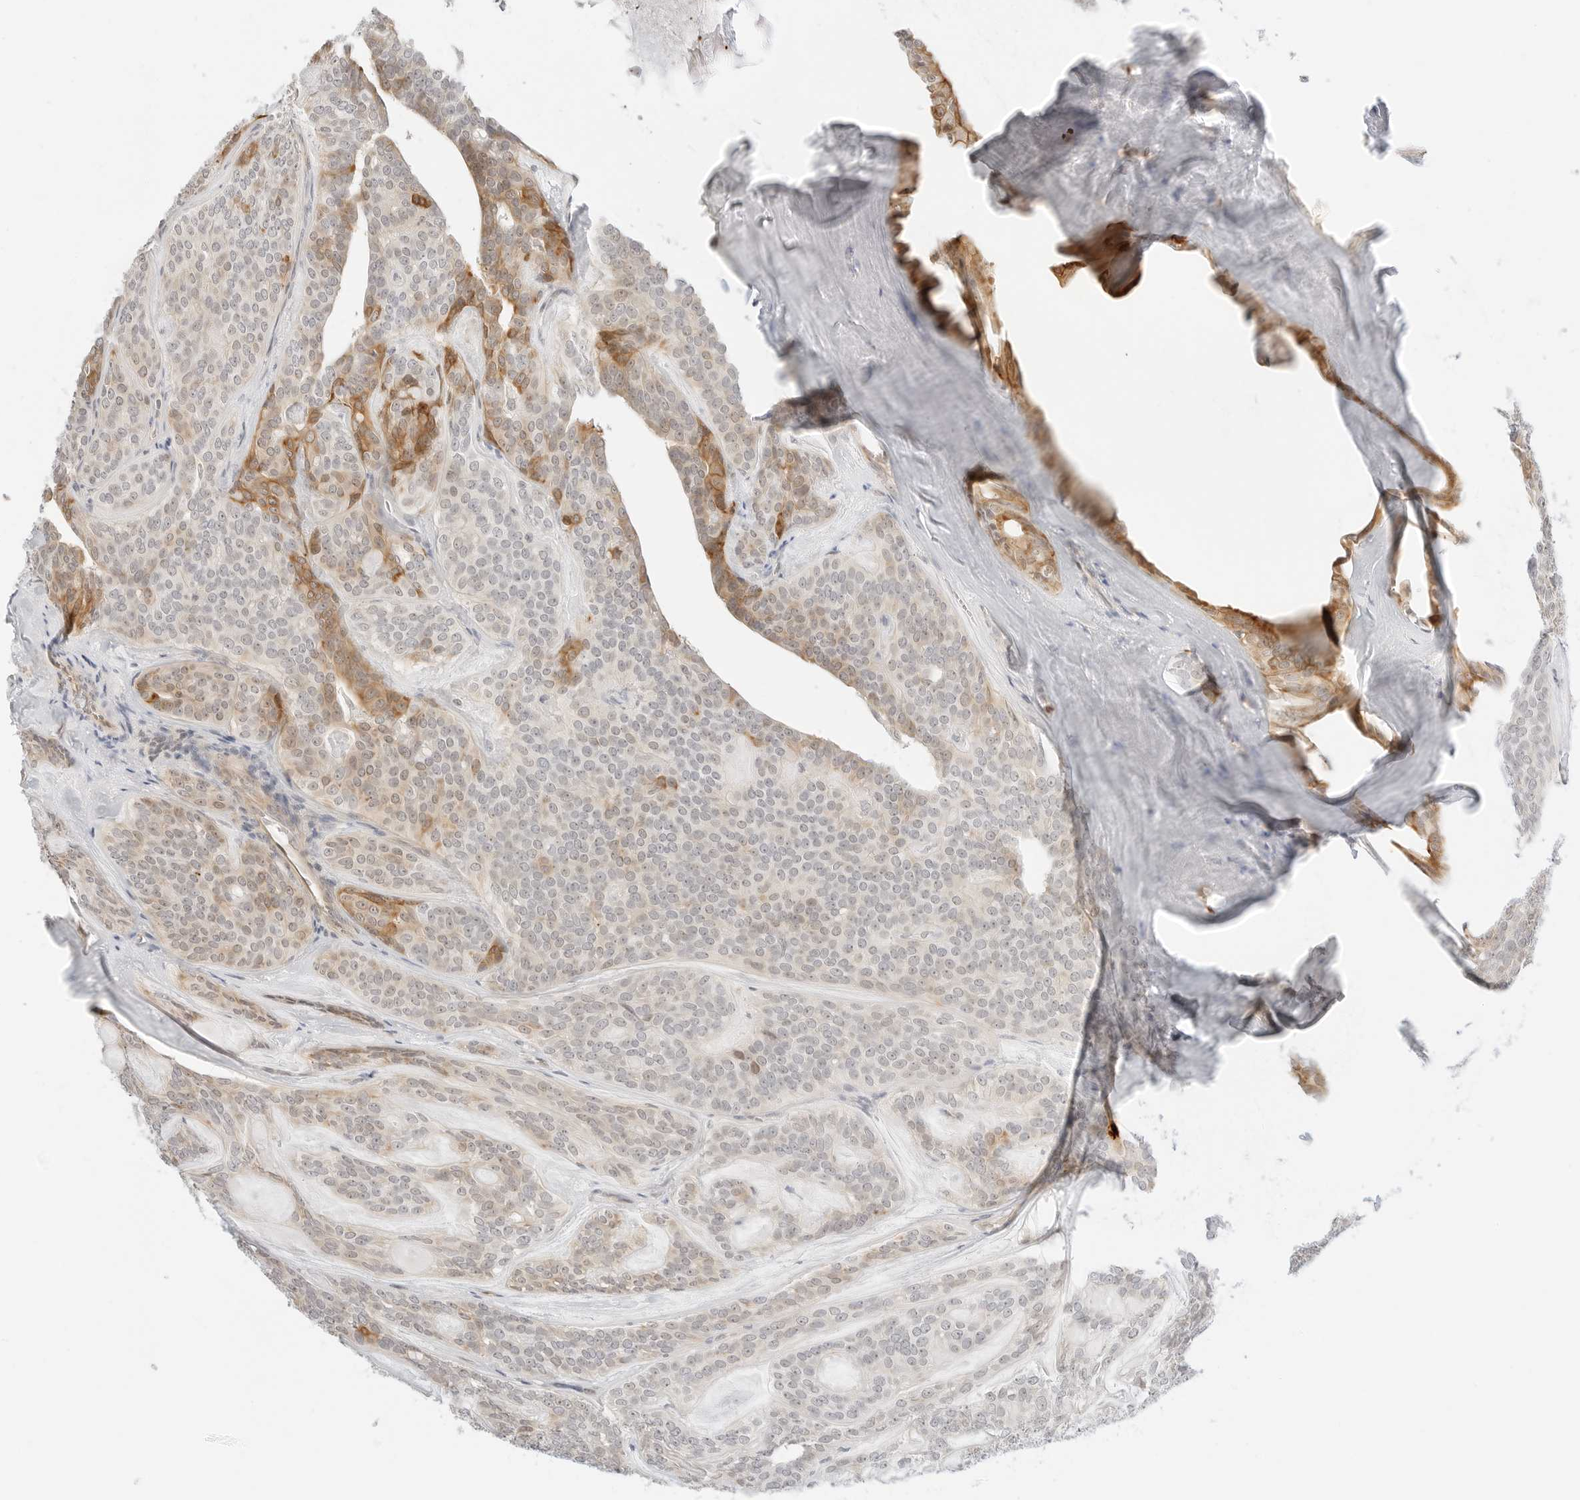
{"staining": {"intensity": "moderate", "quantity": "<25%", "location": "cytoplasmic/membranous"}, "tissue": "head and neck cancer", "cell_type": "Tumor cells", "image_type": "cancer", "snomed": [{"axis": "morphology", "description": "Adenocarcinoma, NOS"}, {"axis": "topography", "description": "Head-Neck"}], "caption": "Immunohistochemistry (IHC) micrograph of human adenocarcinoma (head and neck) stained for a protein (brown), which displays low levels of moderate cytoplasmic/membranous positivity in approximately <25% of tumor cells.", "gene": "TEKT2", "patient": {"sex": "male", "age": 66}}